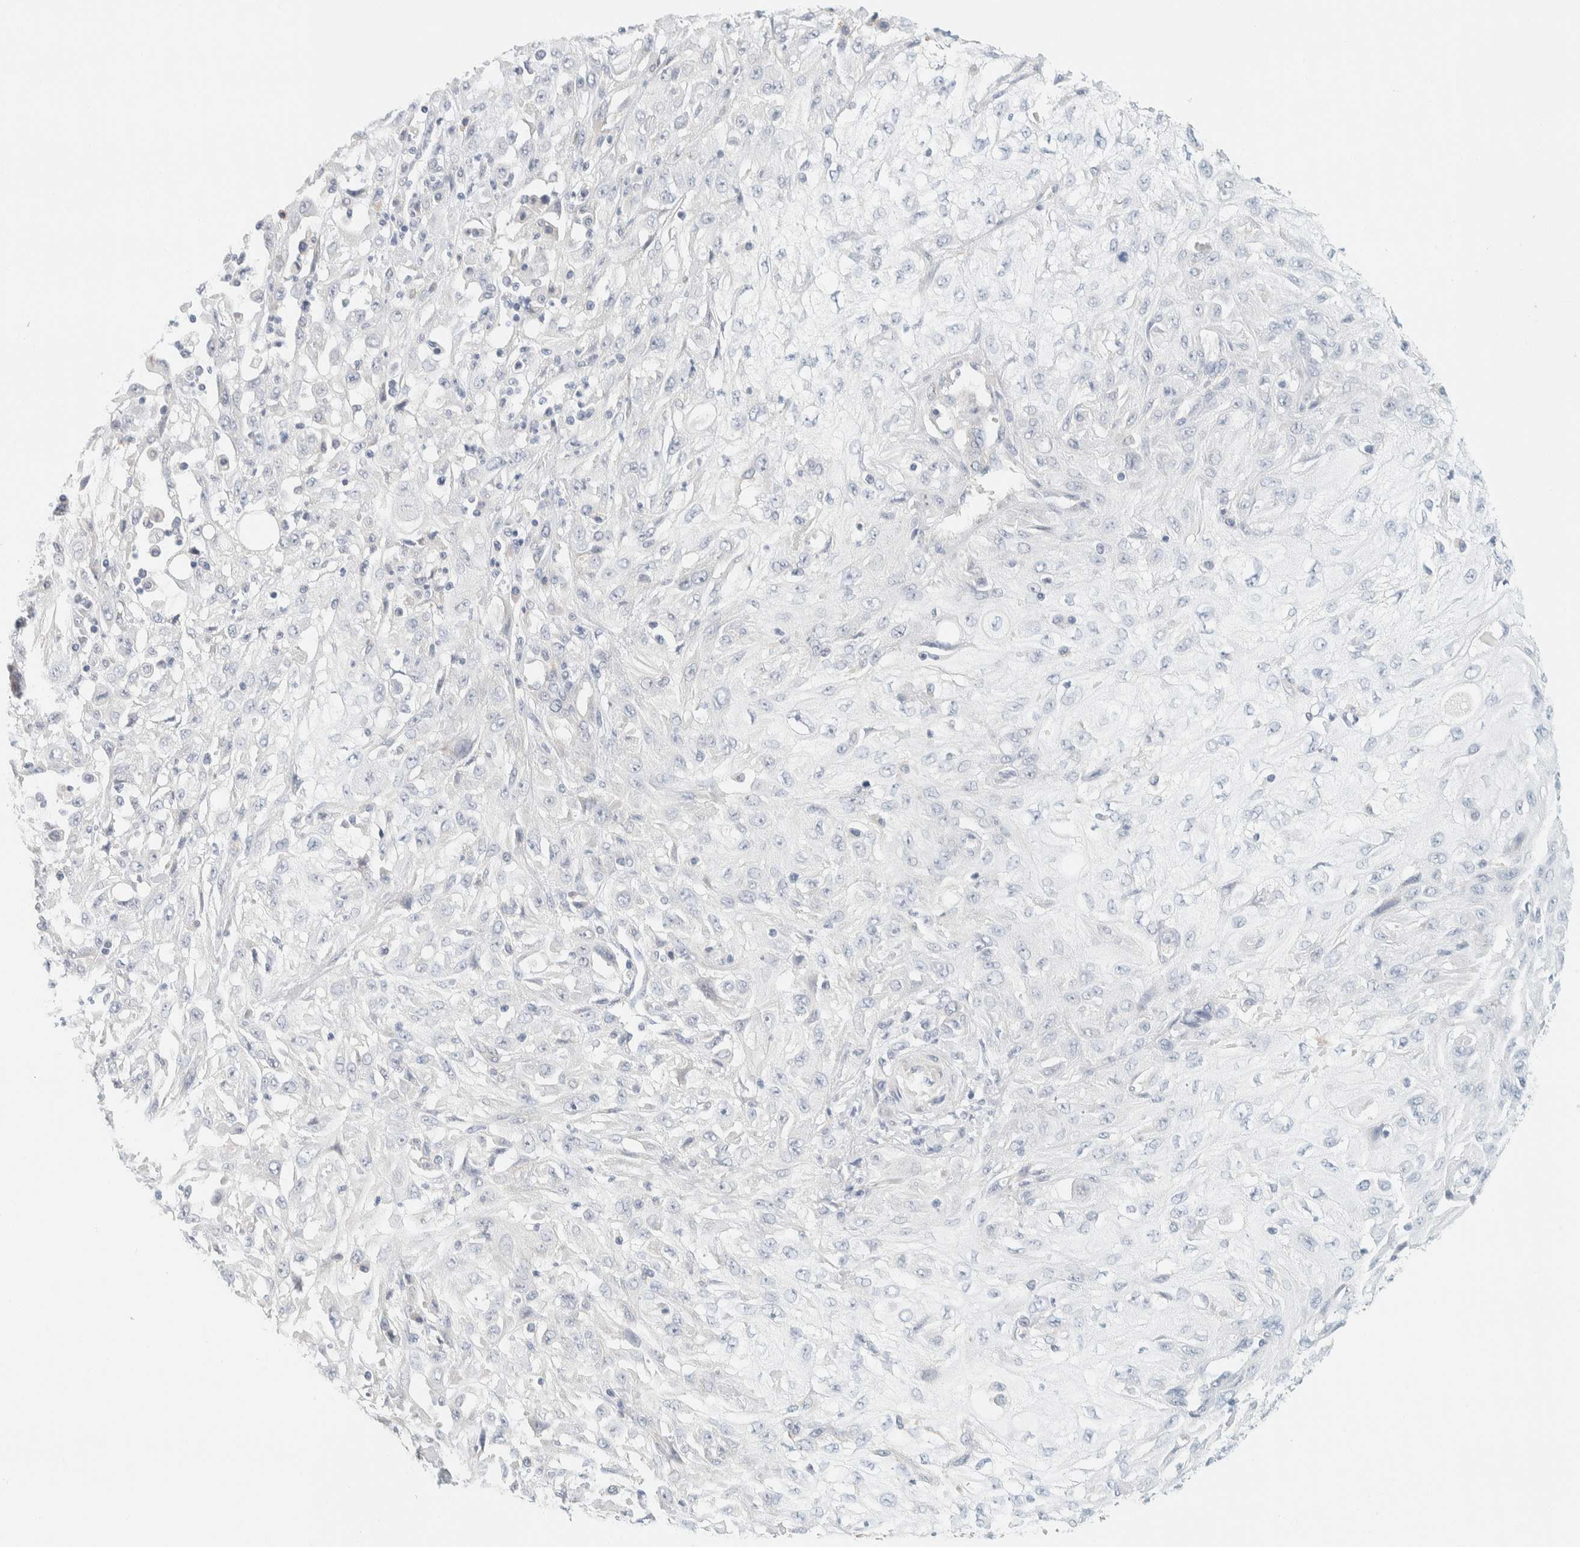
{"staining": {"intensity": "negative", "quantity": "none", "location": "none"}, "tissue": "skin cancer", "cell_type": "Tumor cells", "image_type": "cancer", "snomed": [{"axis": "morphology", "description": "Squamous cell carcinoma, NOS"}, {"axis": "morphology", "description": "Squamous cell carcinoma, metastatic, NOS"}, {"axis": "topography", "description": "Skin"}, {"axis": "topography", "description": "Lymph node"}], "caption": "Tumor cells are negative for brown protein staining in squamous cell carcinoma (skin). (DAB (3,3'-diaminobenzidine) immunohistochemistry (IHC) with hematoxylin counter stain).", "gene": "PTGES3L-AARSD1", "patient": {"sex": "male", "age": 75}}